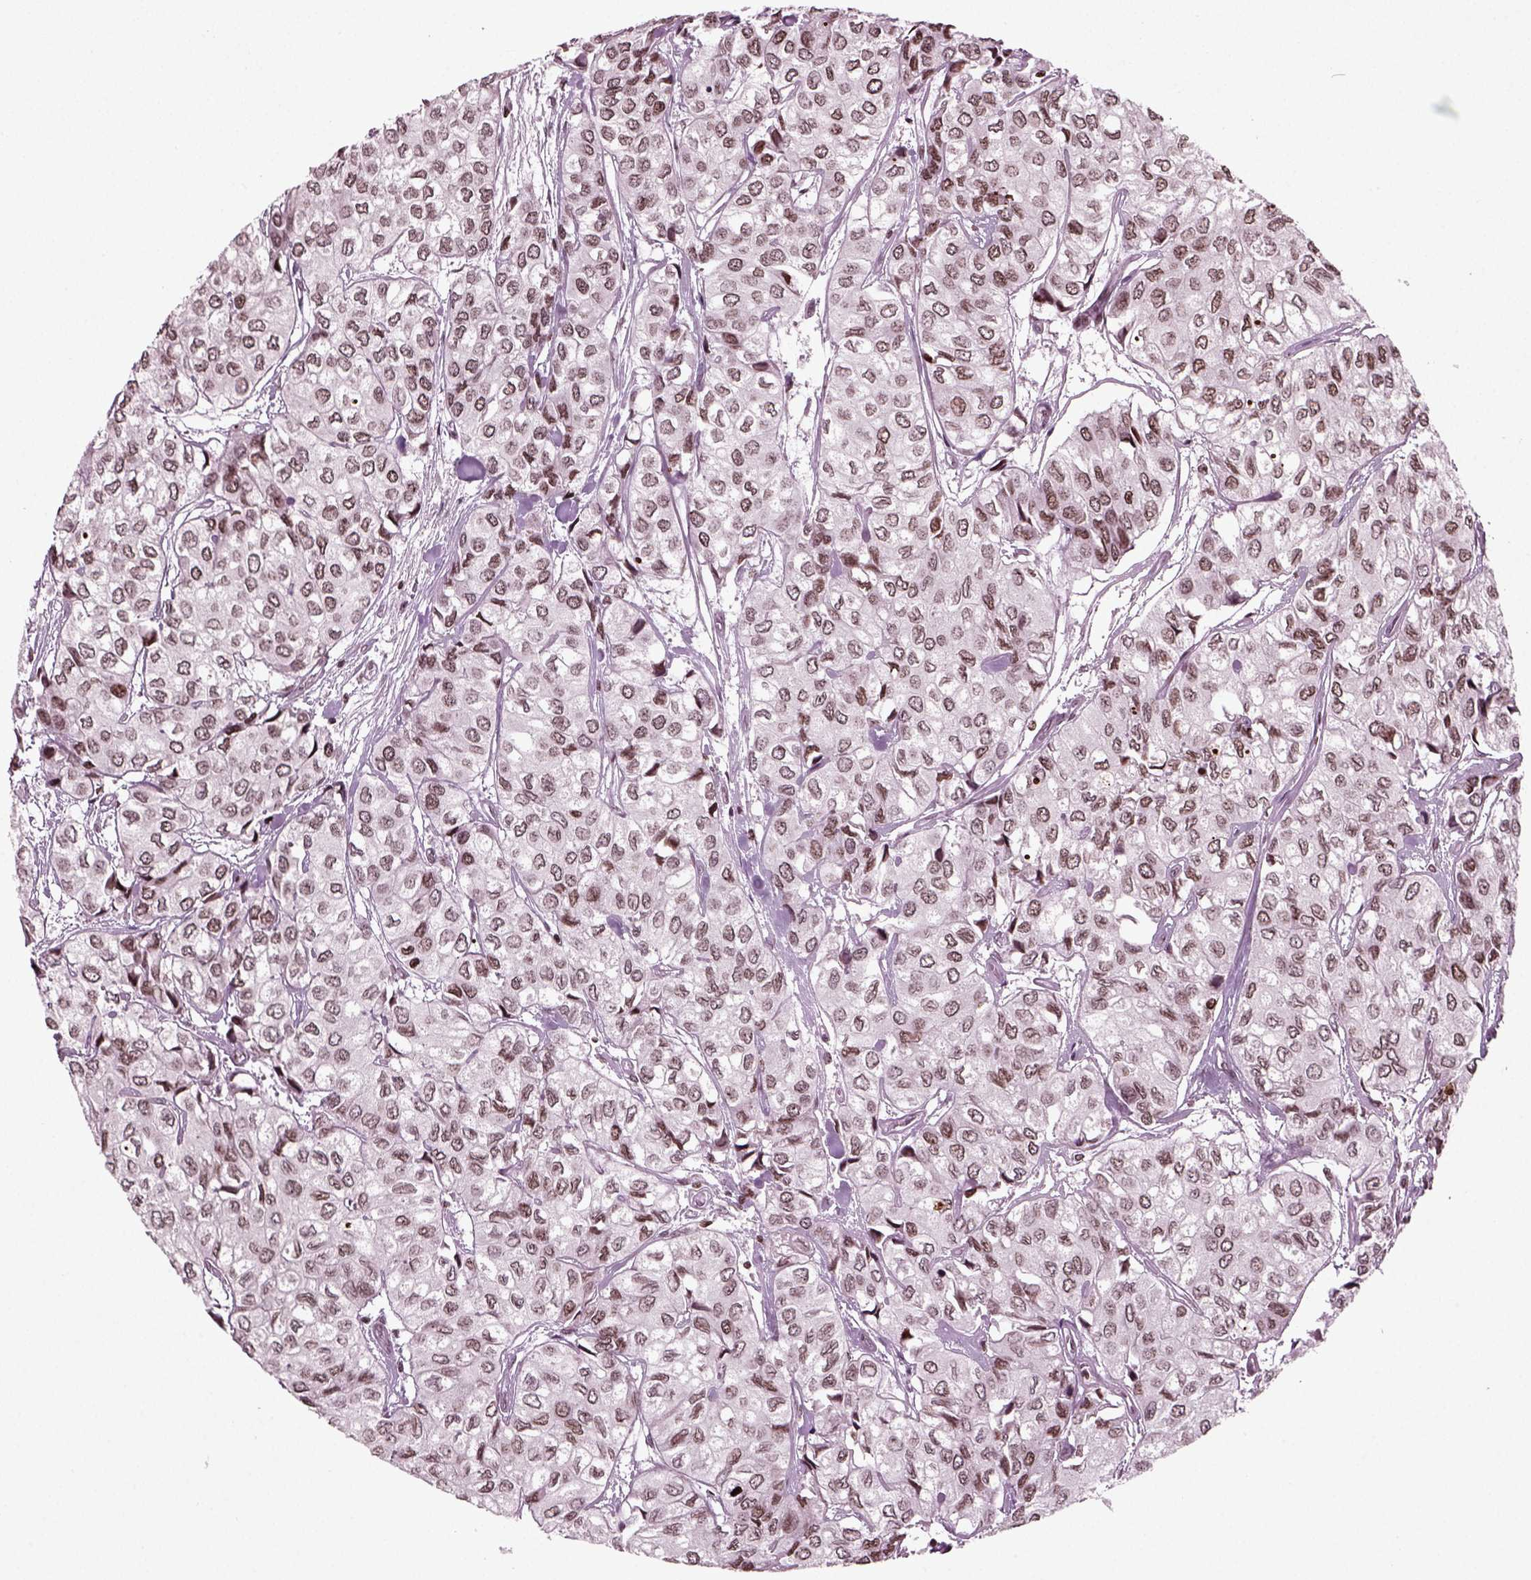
{"staining": {"intensity": "weak", "quantity": ">75%", "location": "nuclear"}, "tissue": "urothelial cancer", "cell_type": "Tumor cells", "image_type": "cancer", "snomed": [{"axis": "morphology", "description": "Urothelial carcinoma, High grade"}, {"axis": "topography", "description": "Urinary bladder"}], "caption": "Protein staining displays weak nuclear positivity in about >75% of tumor cells in urothelial cancer.", "gene": "HEYL", "patient": {"sex": "male", "age": 73}}